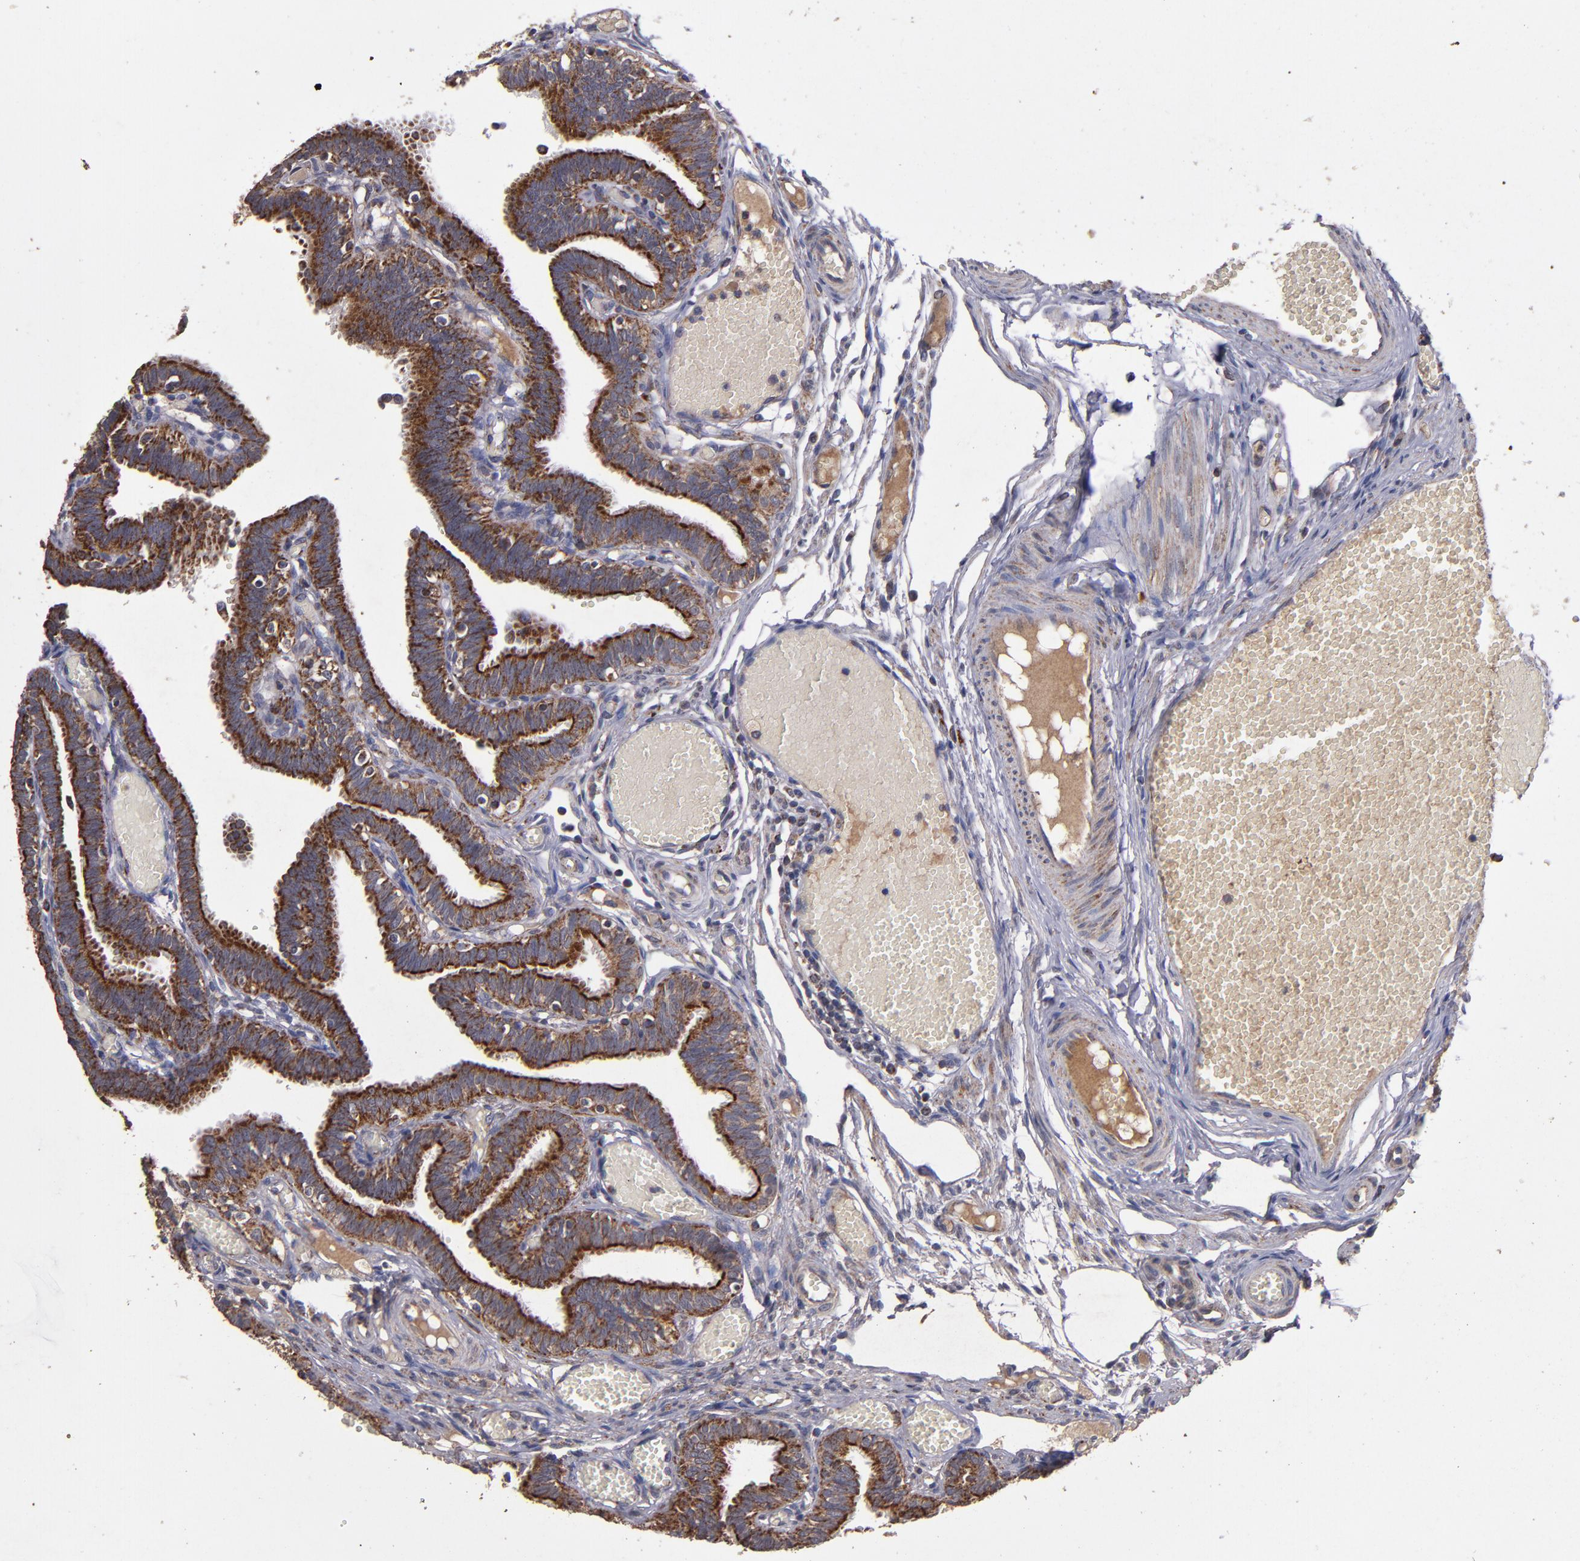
{"staining": {"intensity": "moderate", "quantity": ">75%", "location": "cytoplasmic/membranous"}, "tissue": "fallopian tube", "cell_type": "Glandular cells", "image_type": "normal", "snomed": [{"axis": "morphology", "description": "Normal tissue, NOS"}, {"axis": "topography", "description": "Fallopian tube"}], "caption": "Immunohistochemistry (IHC) micrograph of benign fallopian tube: fallopian tube stained using IHC reveals medium levels of moderate protein expression localized specifically in the cytoplasmic/membranous of glandular cells, appearing as a cytoplasmic/membranous brown color.", "gene": "TIMM9", "patient": {"sex": "female", "age": 29}}